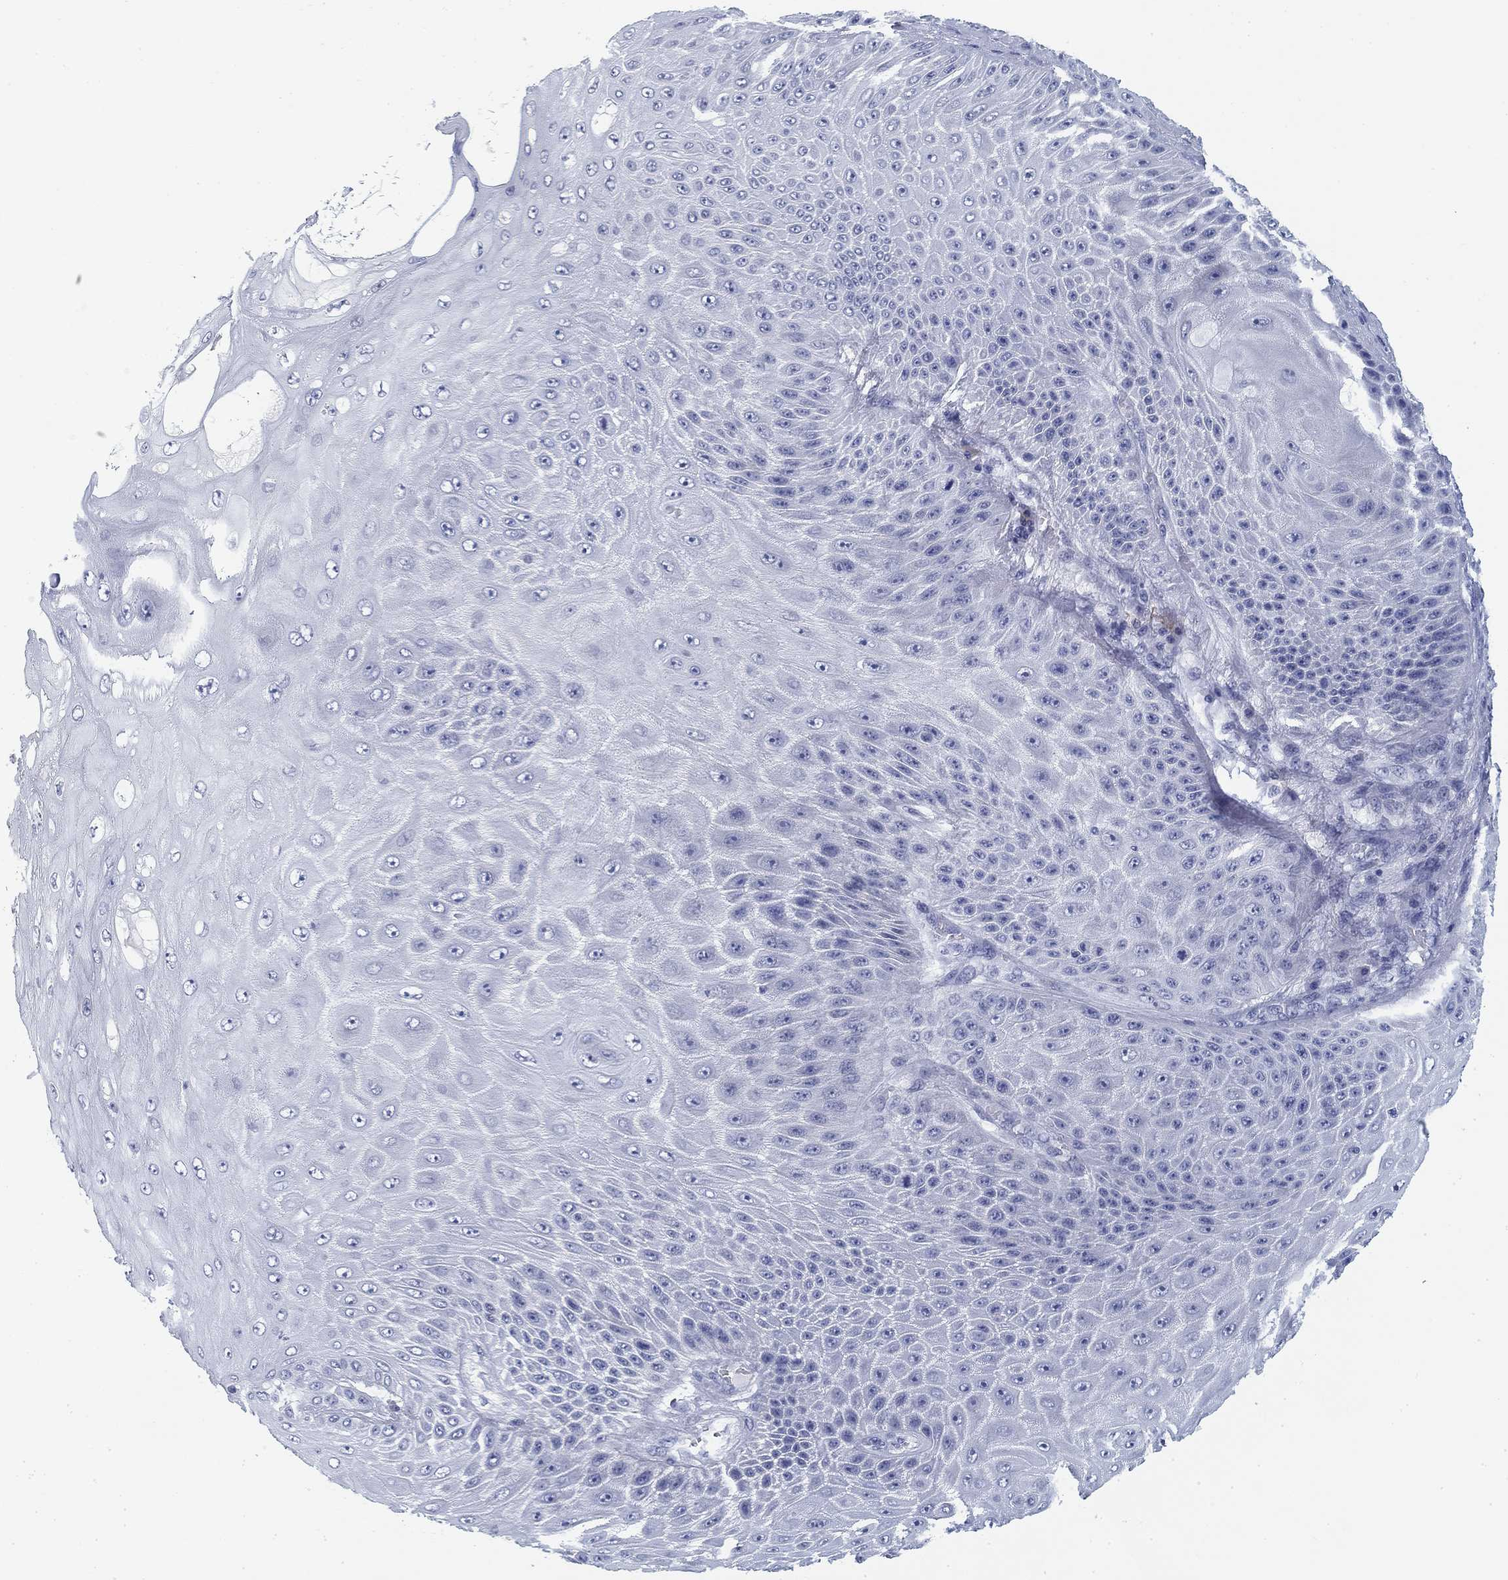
{"staining": {"intensity": "negative", "quantity": "none", "location": "none"}, "tissue": "skin cancer", "cell_type": "Tumor cells", "image_type": "cancer", "snomed": [{"axis": "morphology", "description": "Squamous cell carcinoma, NOS"}, {"axis": "topography", "description": "Skin"}], "caption": "Protein analysis of skin cancer reveals no significant staining in tumor cells.", "gene": "SLC2A5", "patient": {"sex": "male", "age": 62}}